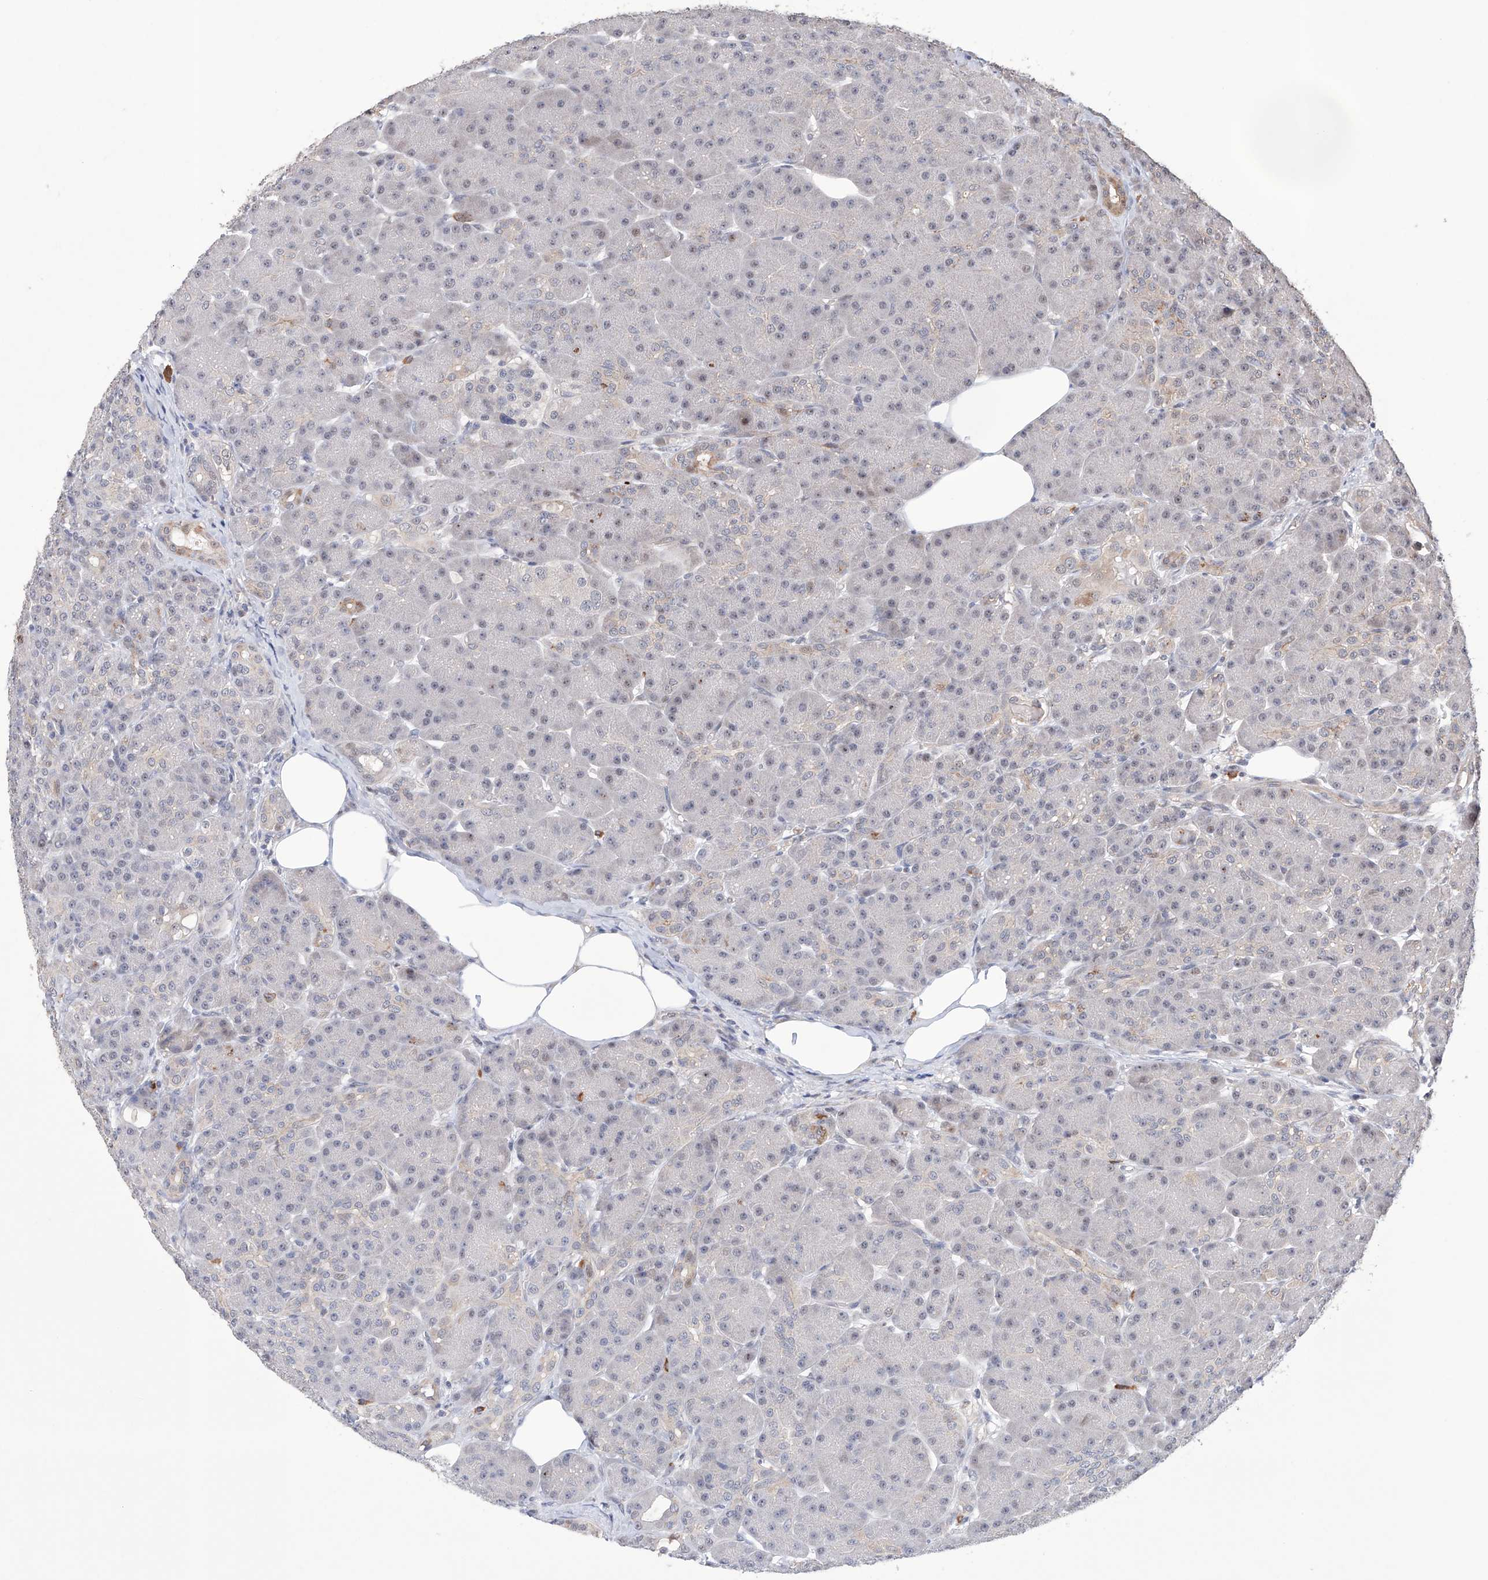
{"staining": {"intensity": "moderate", "quantity": "<25%", "location": "cytoplasmic/membranous"}, "tissue": "pancreas", "cell_type": "Exocrine glandular cells", "image_type": "normal", "snomed": [{"axis": "morphology", "description": "Normal tissue, NOS"}, {"axis": "topography", "description": "Pancreas"}], "caption": "Pancreas stained with immunohistochemistry shows moderate cytoplasmic/membranous positivity in about <25% of exocrine glandular cells. (Stains: DAB (3,3'-diaminobenzidine) in brown, nuclei in blue, Microscopy: brightfield microscopy at high magnification).", "gene": "AFG1L", "patient": {"sex": "male", "age": 63}}